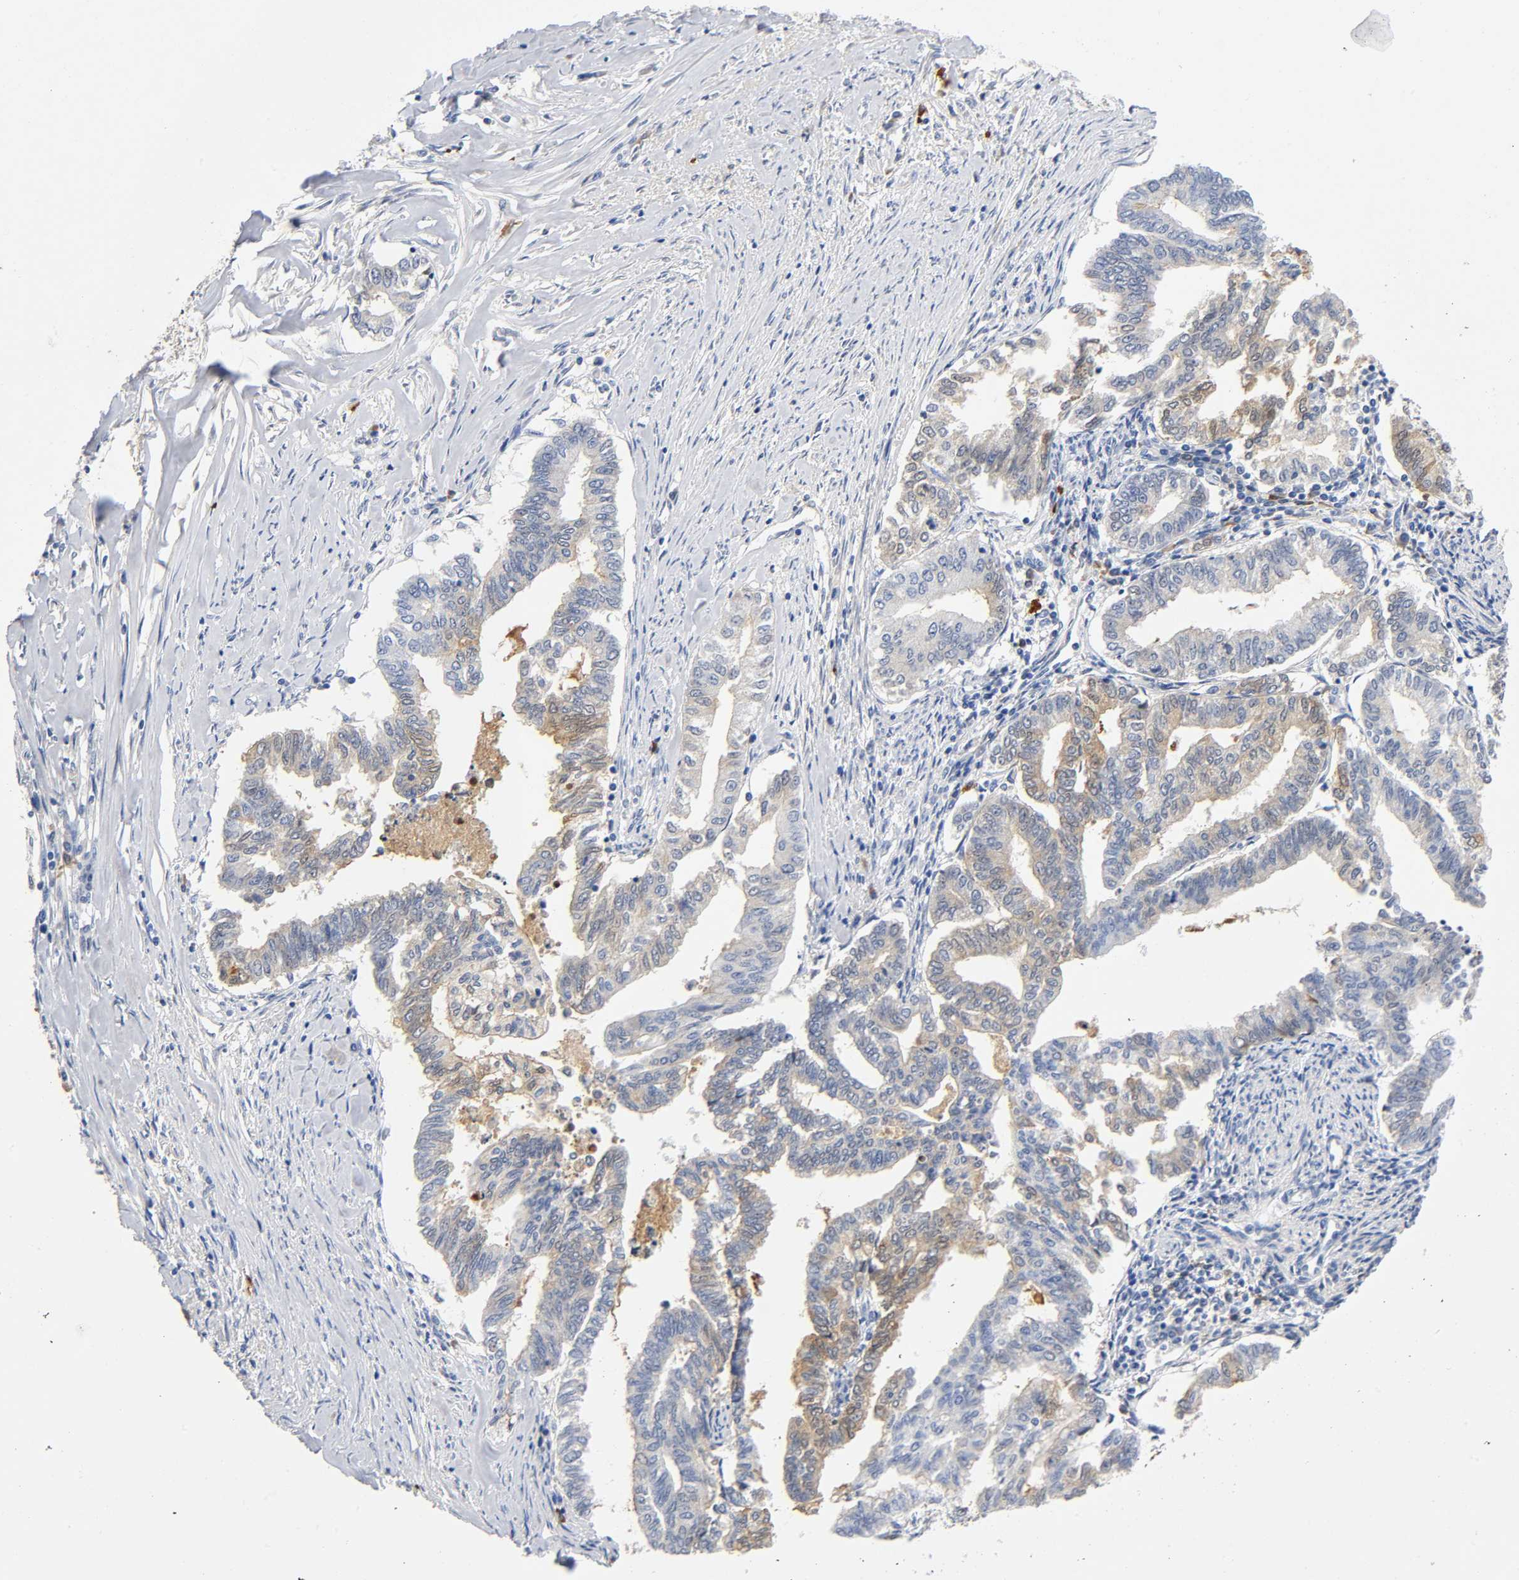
{"staining": {"intensity": "moderate", "quantity": "25%-75%", "location": "cytoplasmic/membranous"}, "tissue": "endometrial cancer", "cell_type": "Tumor cells", "image_type": "cancer", "snomed": [{"axis": "morphology", "description": "Adenocarcinoma, NOS"}, {"axis": "topography", "description": "Endometrium"}], "caption": "Endometrial adenocarcinoma stained for a protein displays moderate cytoplasmic/membranous positivity in tumor cells.", "gene": "TNC", "patient": {"sex": "female", "age": 79}}